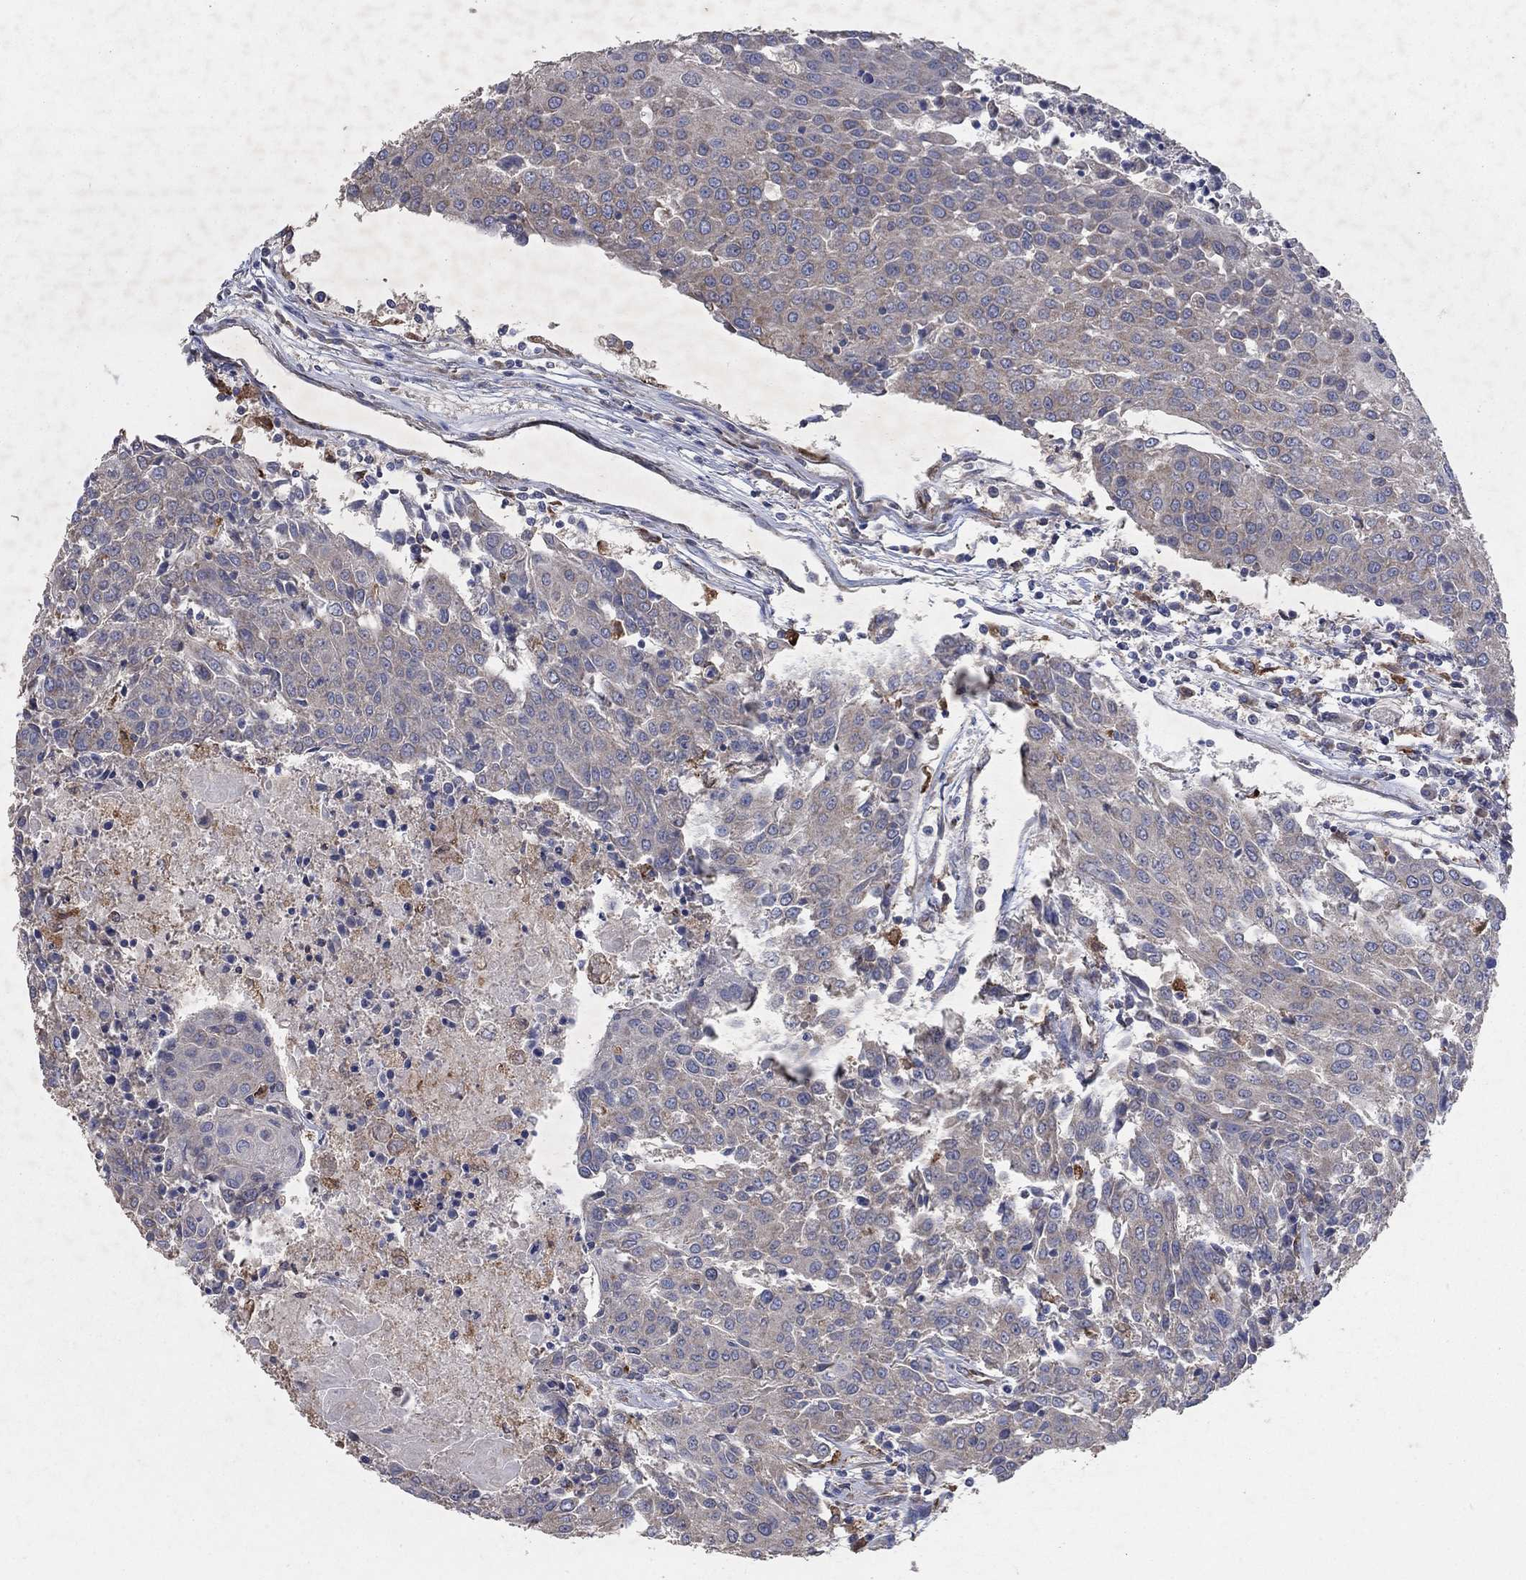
{"staining": {"intensity": "negative", "quantity": "none", "location": "none"}, "tissue": "urothelial cancer", "cell_type": "Tumor cells", "image_type": "cancer", "snomed": [{"axis": "morphology", "description": "Urothelial carcinoma, High grade"}, {"axis": "topography", "description": "Urinary bladder"}], "caption": "There is no significant expression in tumor cells of urothelial carcinoma (high-grade).", "gene": "NCEH1", "patient": {"sex": "female", "age": 85}}